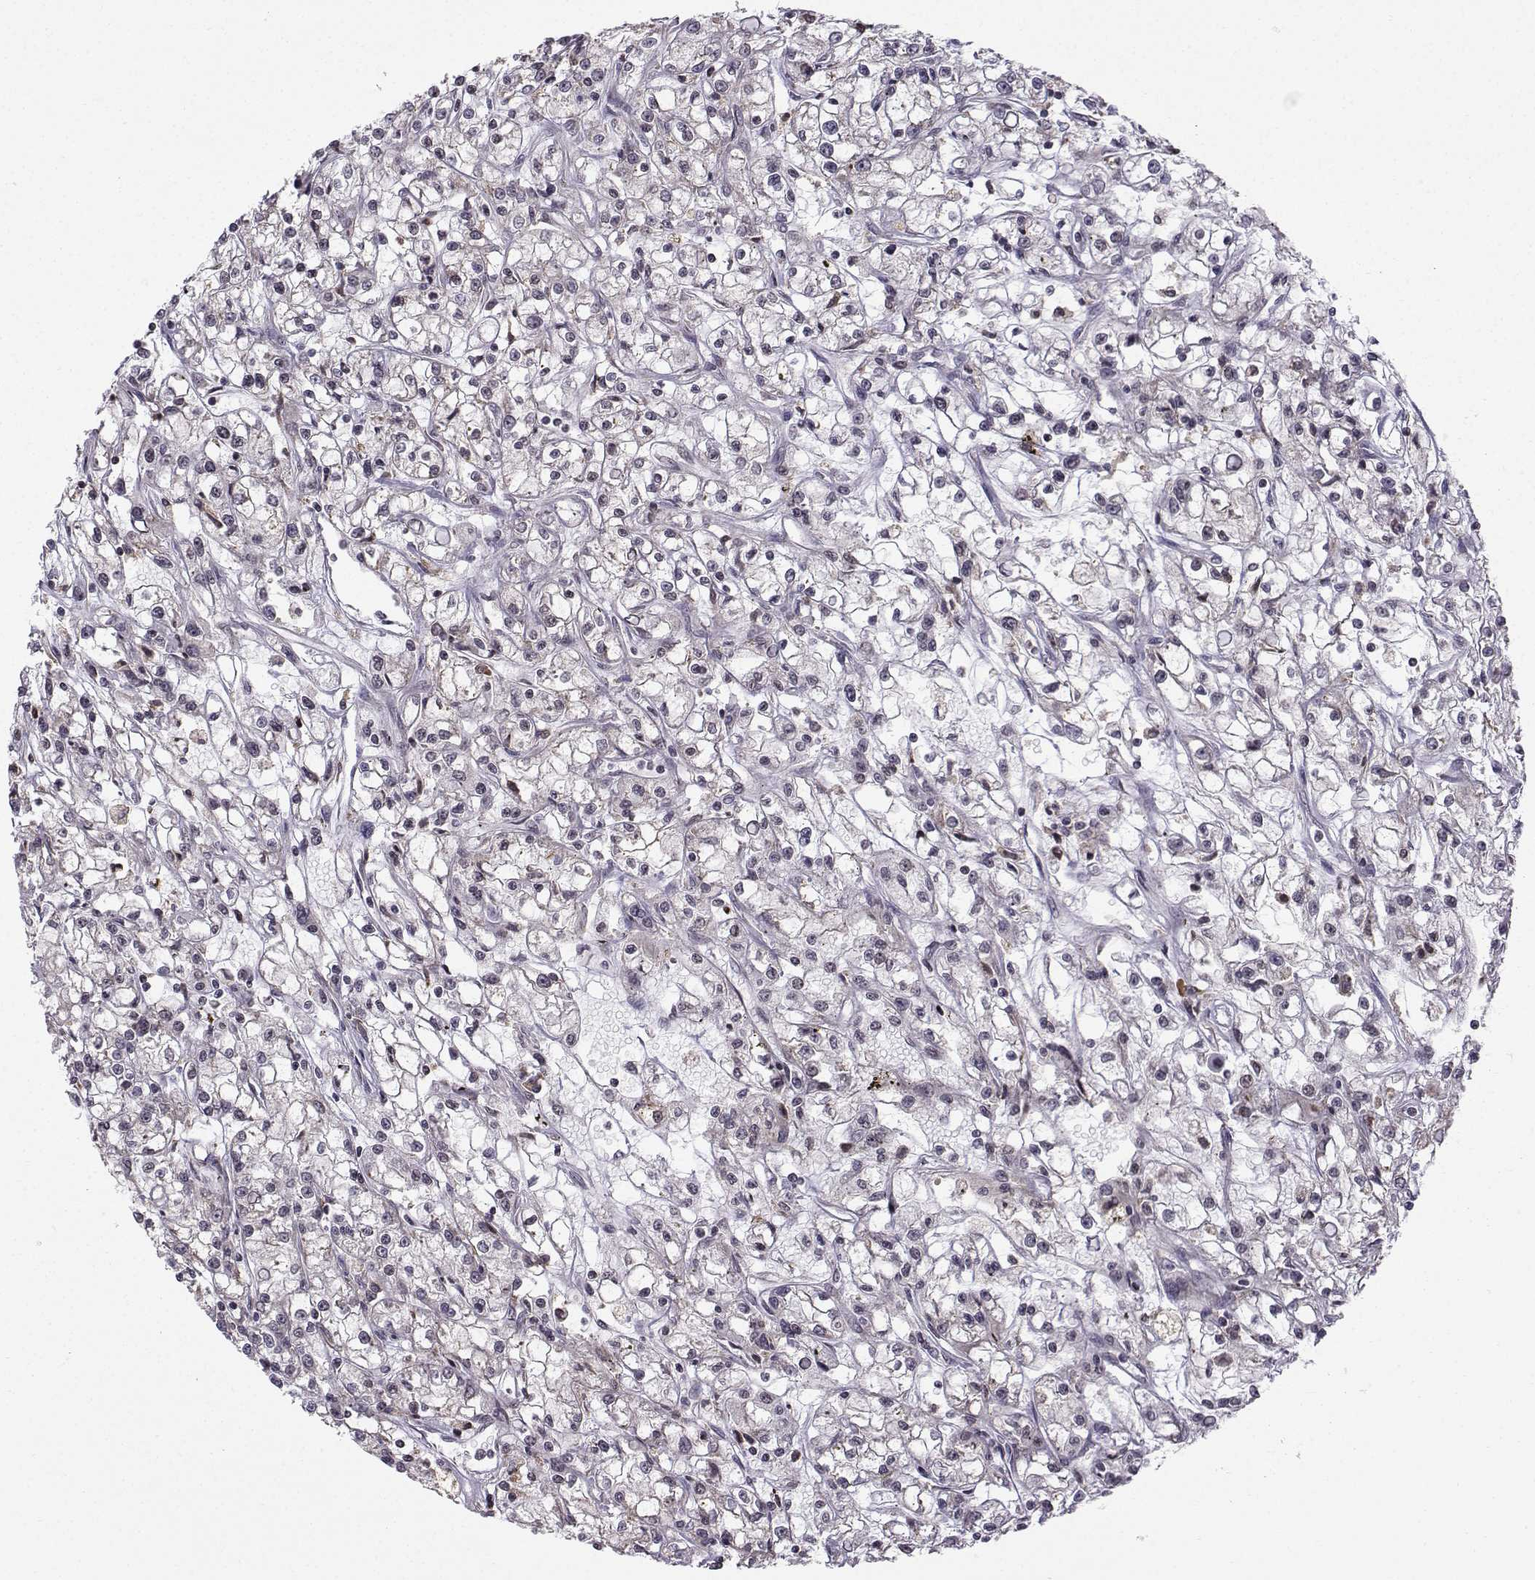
{"staining": {"intensity": "negative", "quantity": "none", "location": "none"}, "tissue": "renal cancer", "cell_type": "Tumor cells", "image_type": "cancer", "snomed": [{"axis": "morphology", "description": "Adenocarcinoma, NOS"}, {"axis": "topography", "description": "Kidney"}], "caption": "This is an immunohistochemistry histopathology image of human adenocarcinoma (renal). There is no expression in tumor cells.", "gene": "EZH1", "patient": {"sex": "female", "age": 59}}